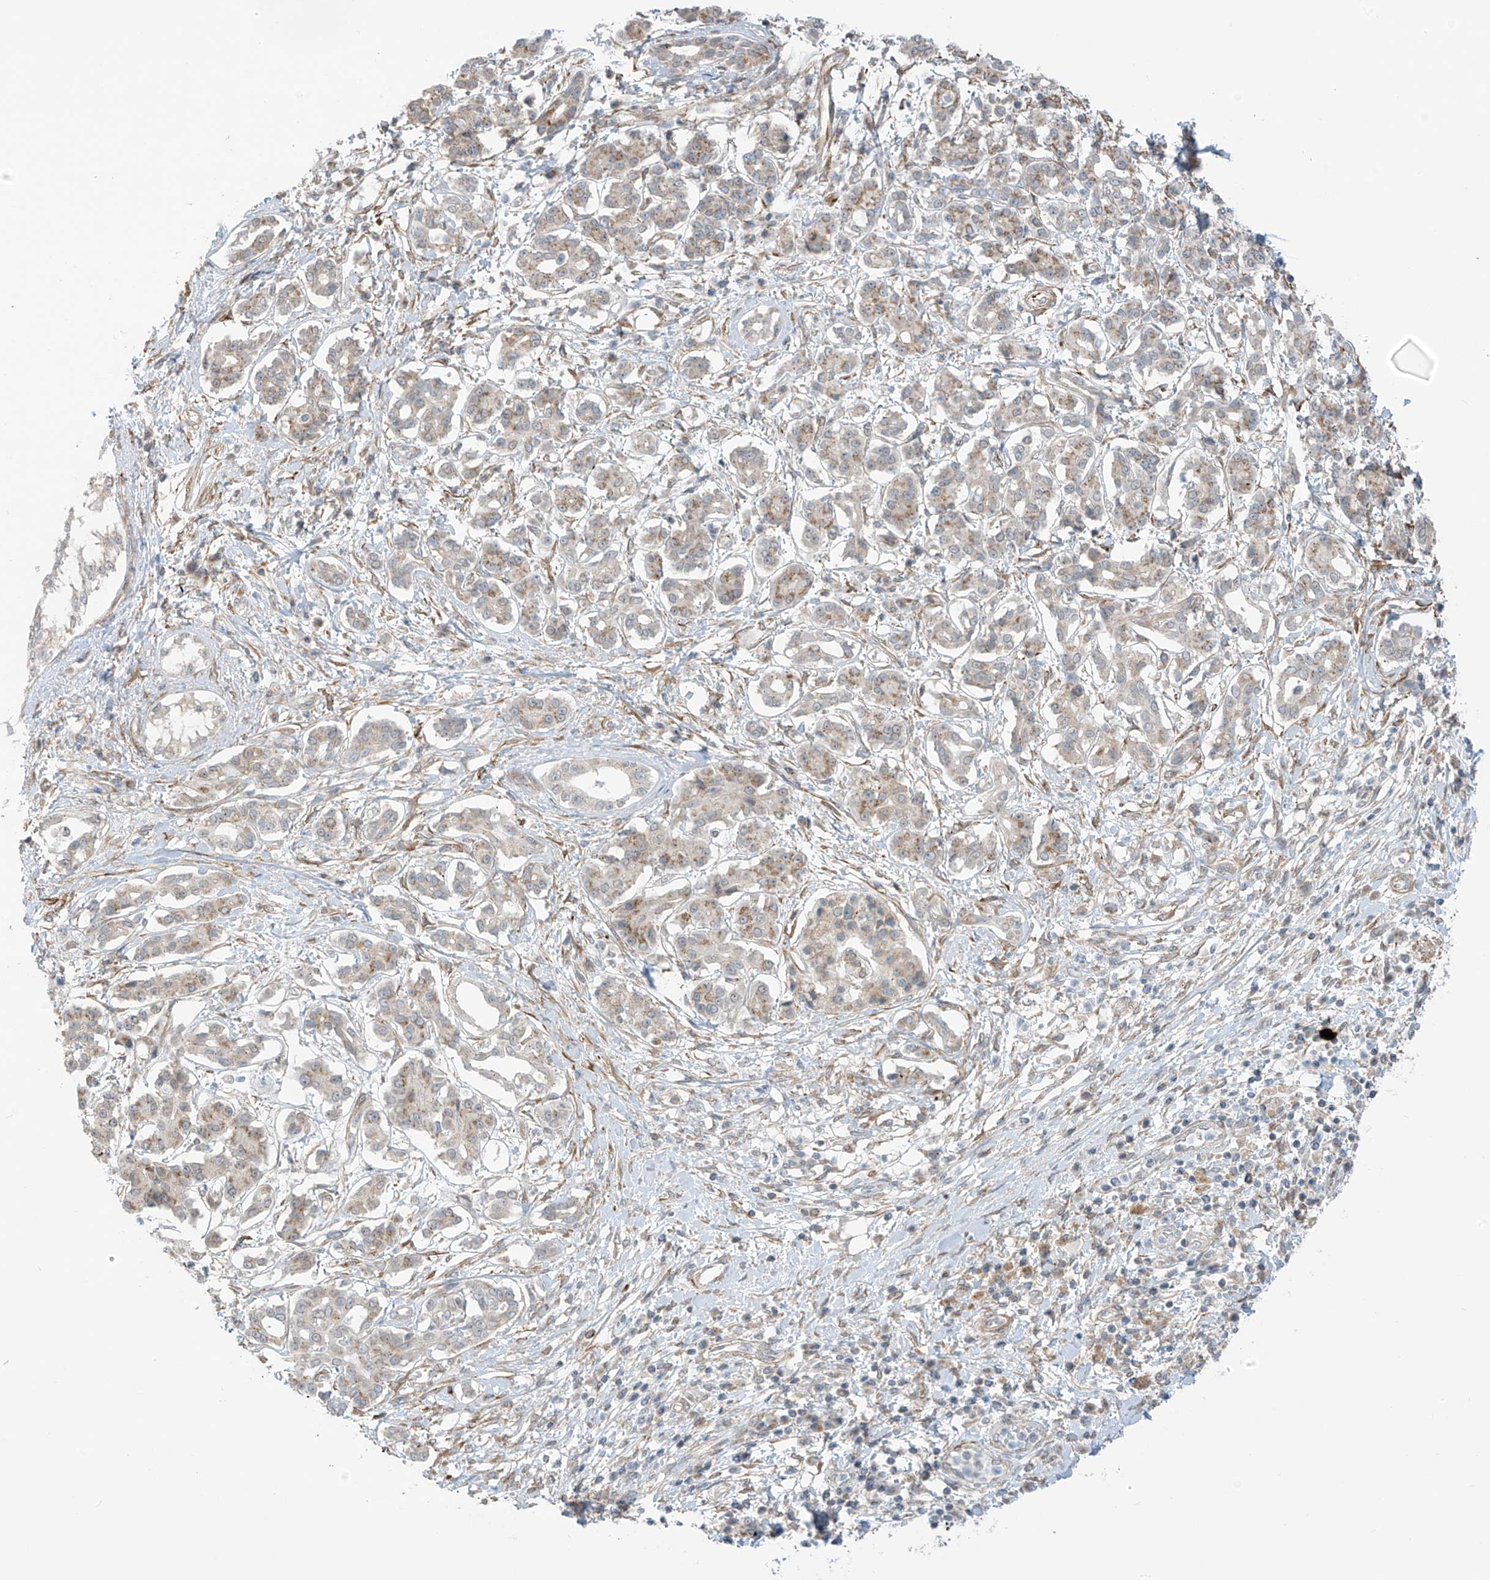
{"staining": {"intensity": "moderate", "quantity": "<25%", "location": "cytoplasmic/membranous"}, "tissue": "pancreatic cancer", "cell_type": "Tumor cells", "image_type": "cancer", "snomed": [{"axis": "morphology", "description": "Adenocarcinoma, NOS"}, {"axis": "topography", "description": "Pancreas"}], "caption": "DAB immunohistochemical staining of pancreatic cancer (adenocarcinoma) reveals moderate cytoplasmic/membranous protein expression in approximately <25% of tumor cells.", "gene": "HS6ST2", "patient": {"sex": "female", "age": 56}}